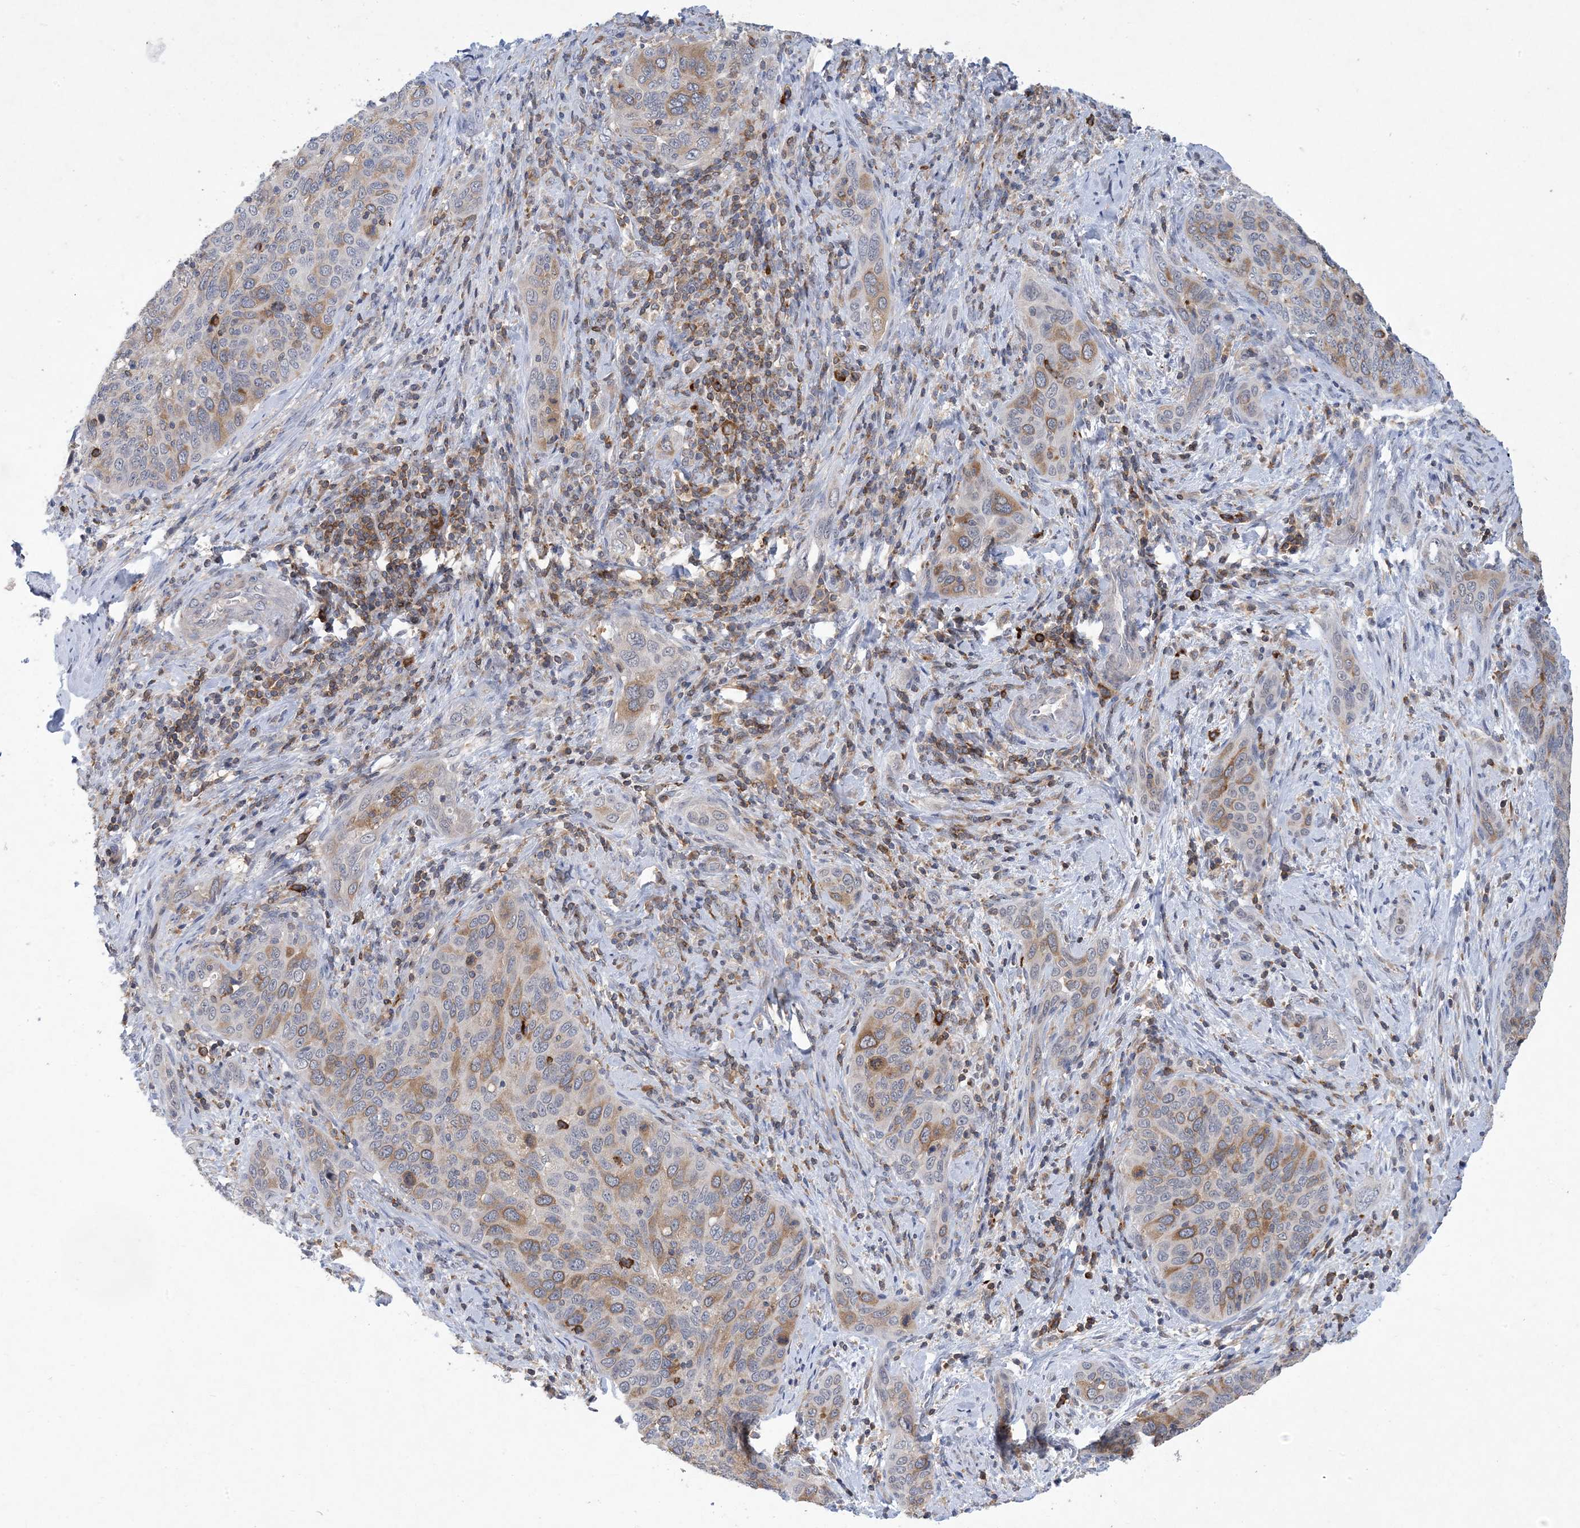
{"staining": {"intensity": "moderate", "quantity": "<25%", "location": "cytoplasmic/membranous"}, "tissue": "cervical cancer", "cell_type": "Tumor cells", "image_type": "cancer", "snomed": [{"axis": "morphology", "description": "Squamous cell carcinoma, NOS"}, {"axis": "topography", "description": "Cervix"}], "caption": "Protein expression analysis of cervical cancer (squamous cell carcinoma) demonstrates moderate cytoplasmic/membranous positivity in approximately <25% of tumor cells. (DAB = brown stain, brightfield microscopy at high magnification).", "gene": "AOC1", "patient": {"sex": "female", "age": 60}}